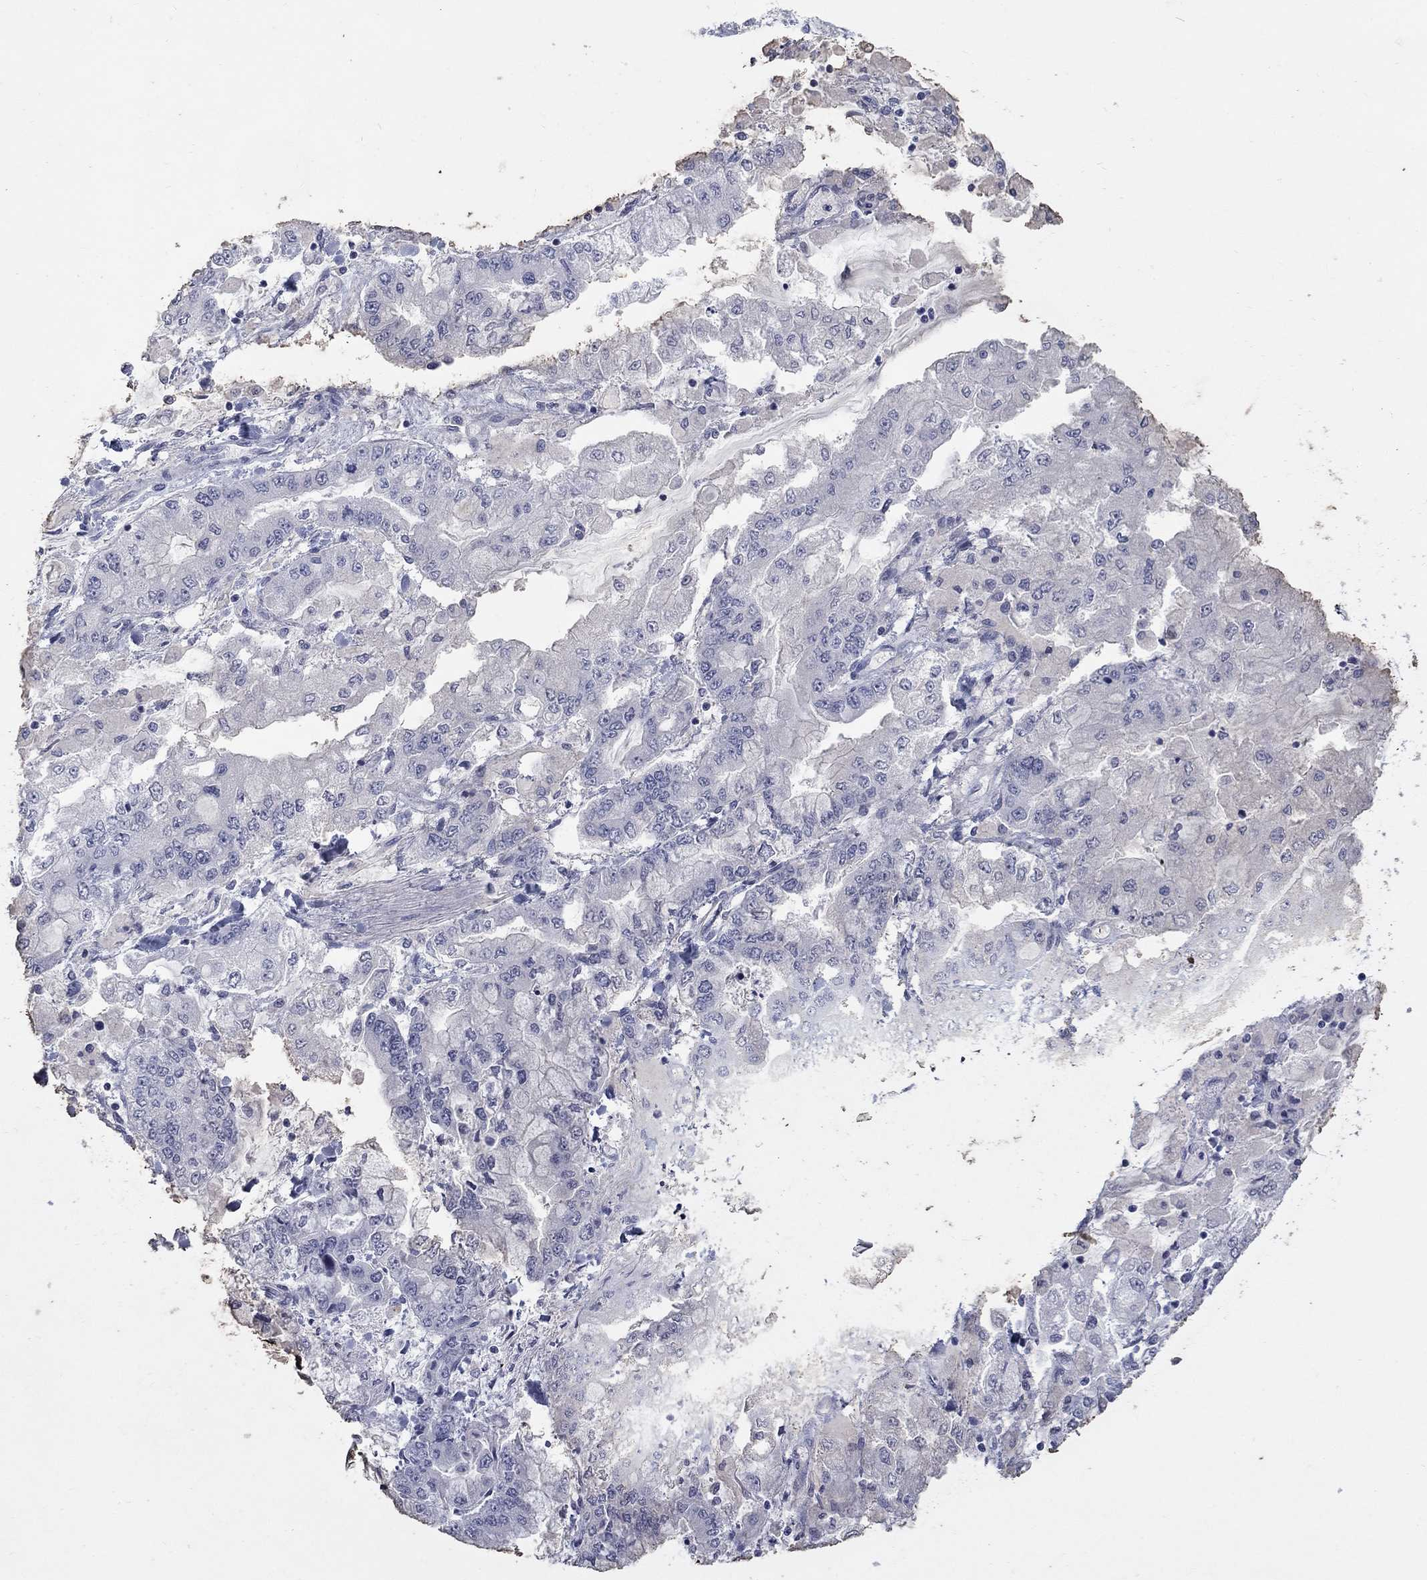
{"staining": {"intensity": "negative", "quantity": "none", "location": "none"}, "tissue": "stomach cancer", "cell_type": "Tumor cells", "image_type": "cancer", "snomed": [{"axis": "morphology", "description": "Normal tissue, NOS"}, {"axis": "morphology", "description": "Adenocarcinoma, NOS"}, {"axis": "topography", "description": "Stomach, upper"}, {"axis": "topography", "description": "Stomach"}], "caption": "IHC of stomach cancer reveals no staining in tumor cells.", "gene": "RFTN2", "patient": {"sex": "male", "age": 76}}